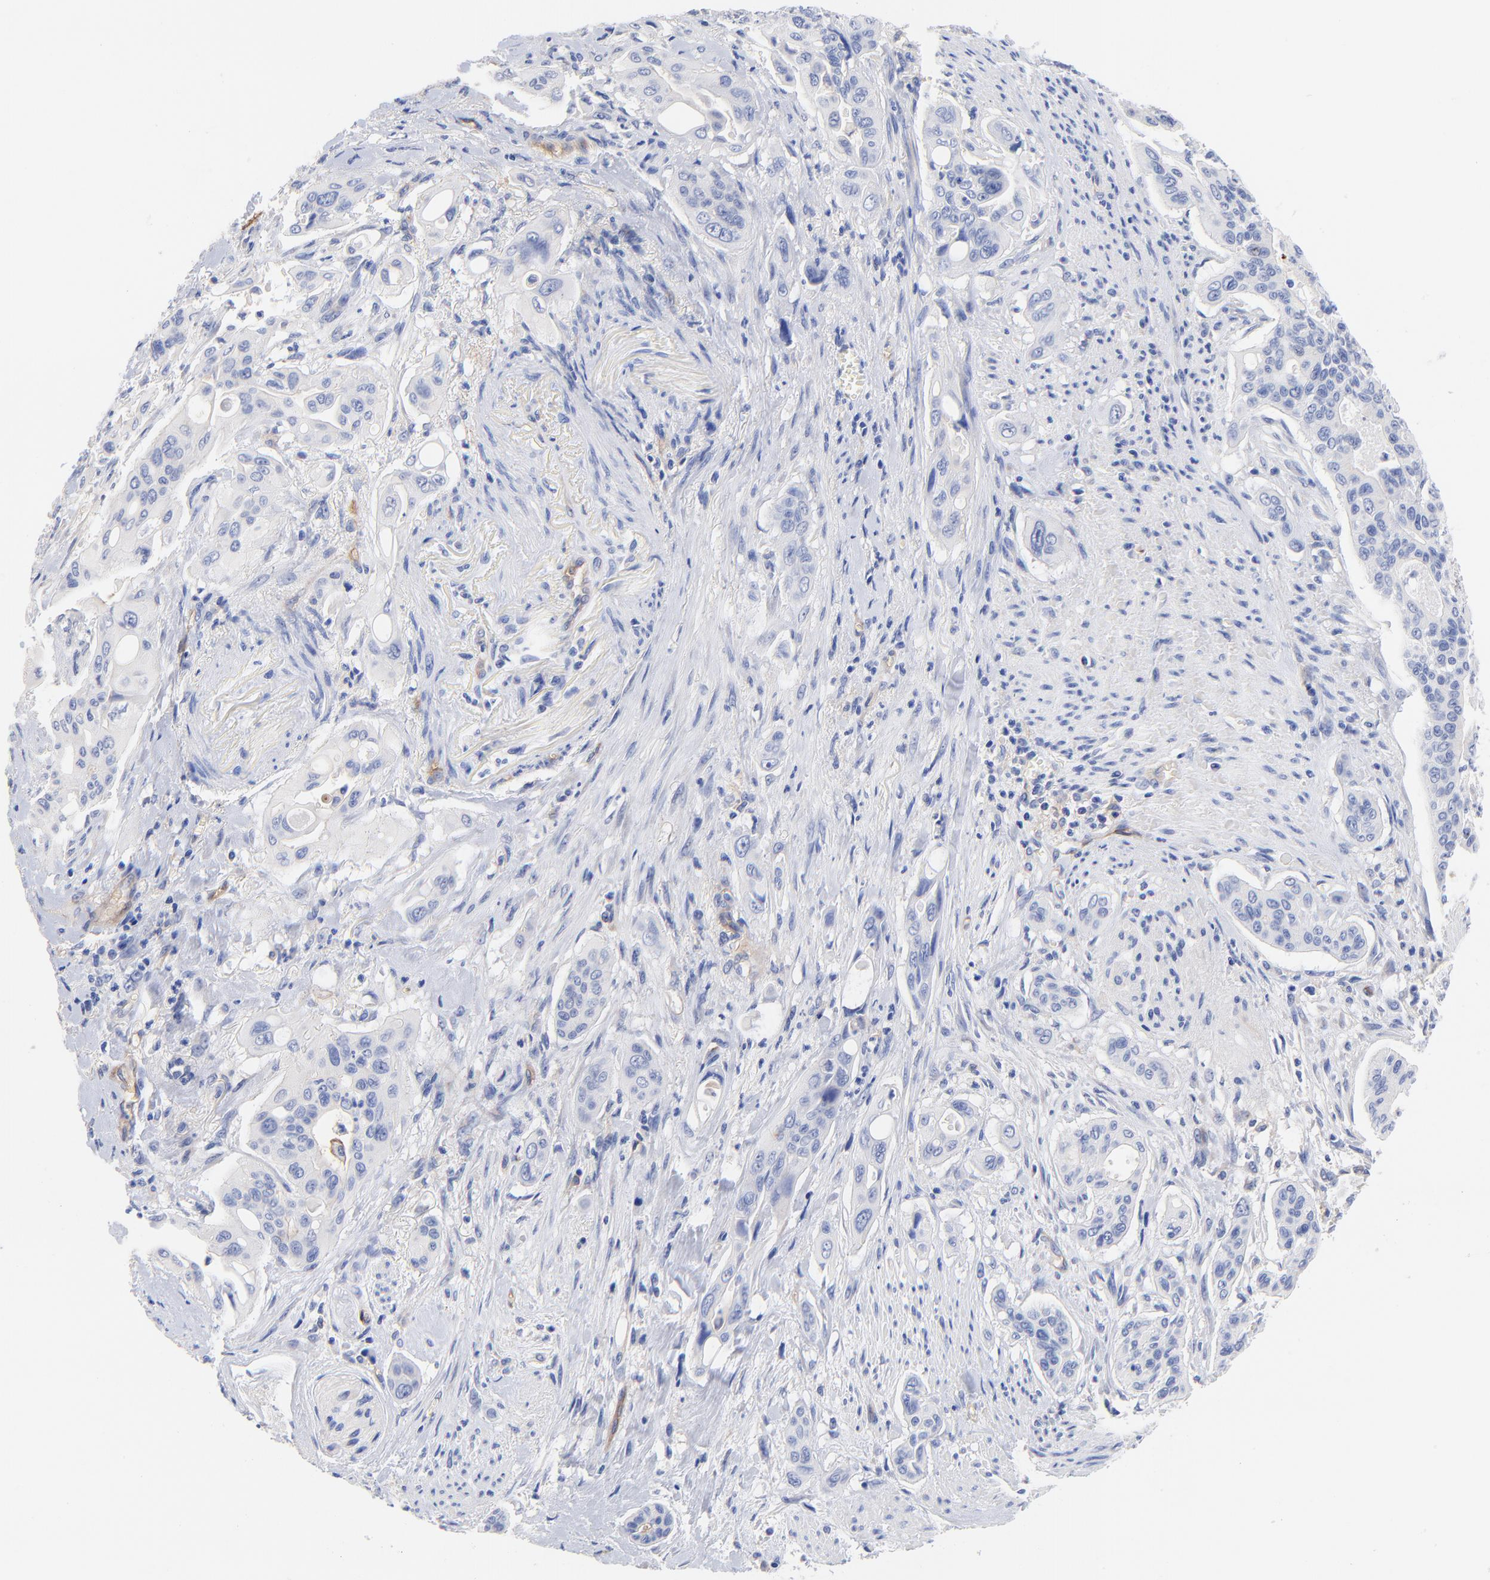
{"staining": {"intensity": "negative", "quantity": "none", "location": "none"}, "tissue": "pancreatic cancer", "cell_type": "Tumor cells", "image_type": "cancer", "snomed": [{"axis": "morphology", "description": "Adenocarcinoma, NOS"}, {"axis": "topography", "description": "Pancreas"}], "caption": "DAB (3,3'-diaminobenzidine) immunohistochemical staining of human adenocarcinoma (pancreatic) demonstrates no significant expression in tumor cells.", "gene": "SLC44A2", "patient": {"sex": "male", "age": 77}}